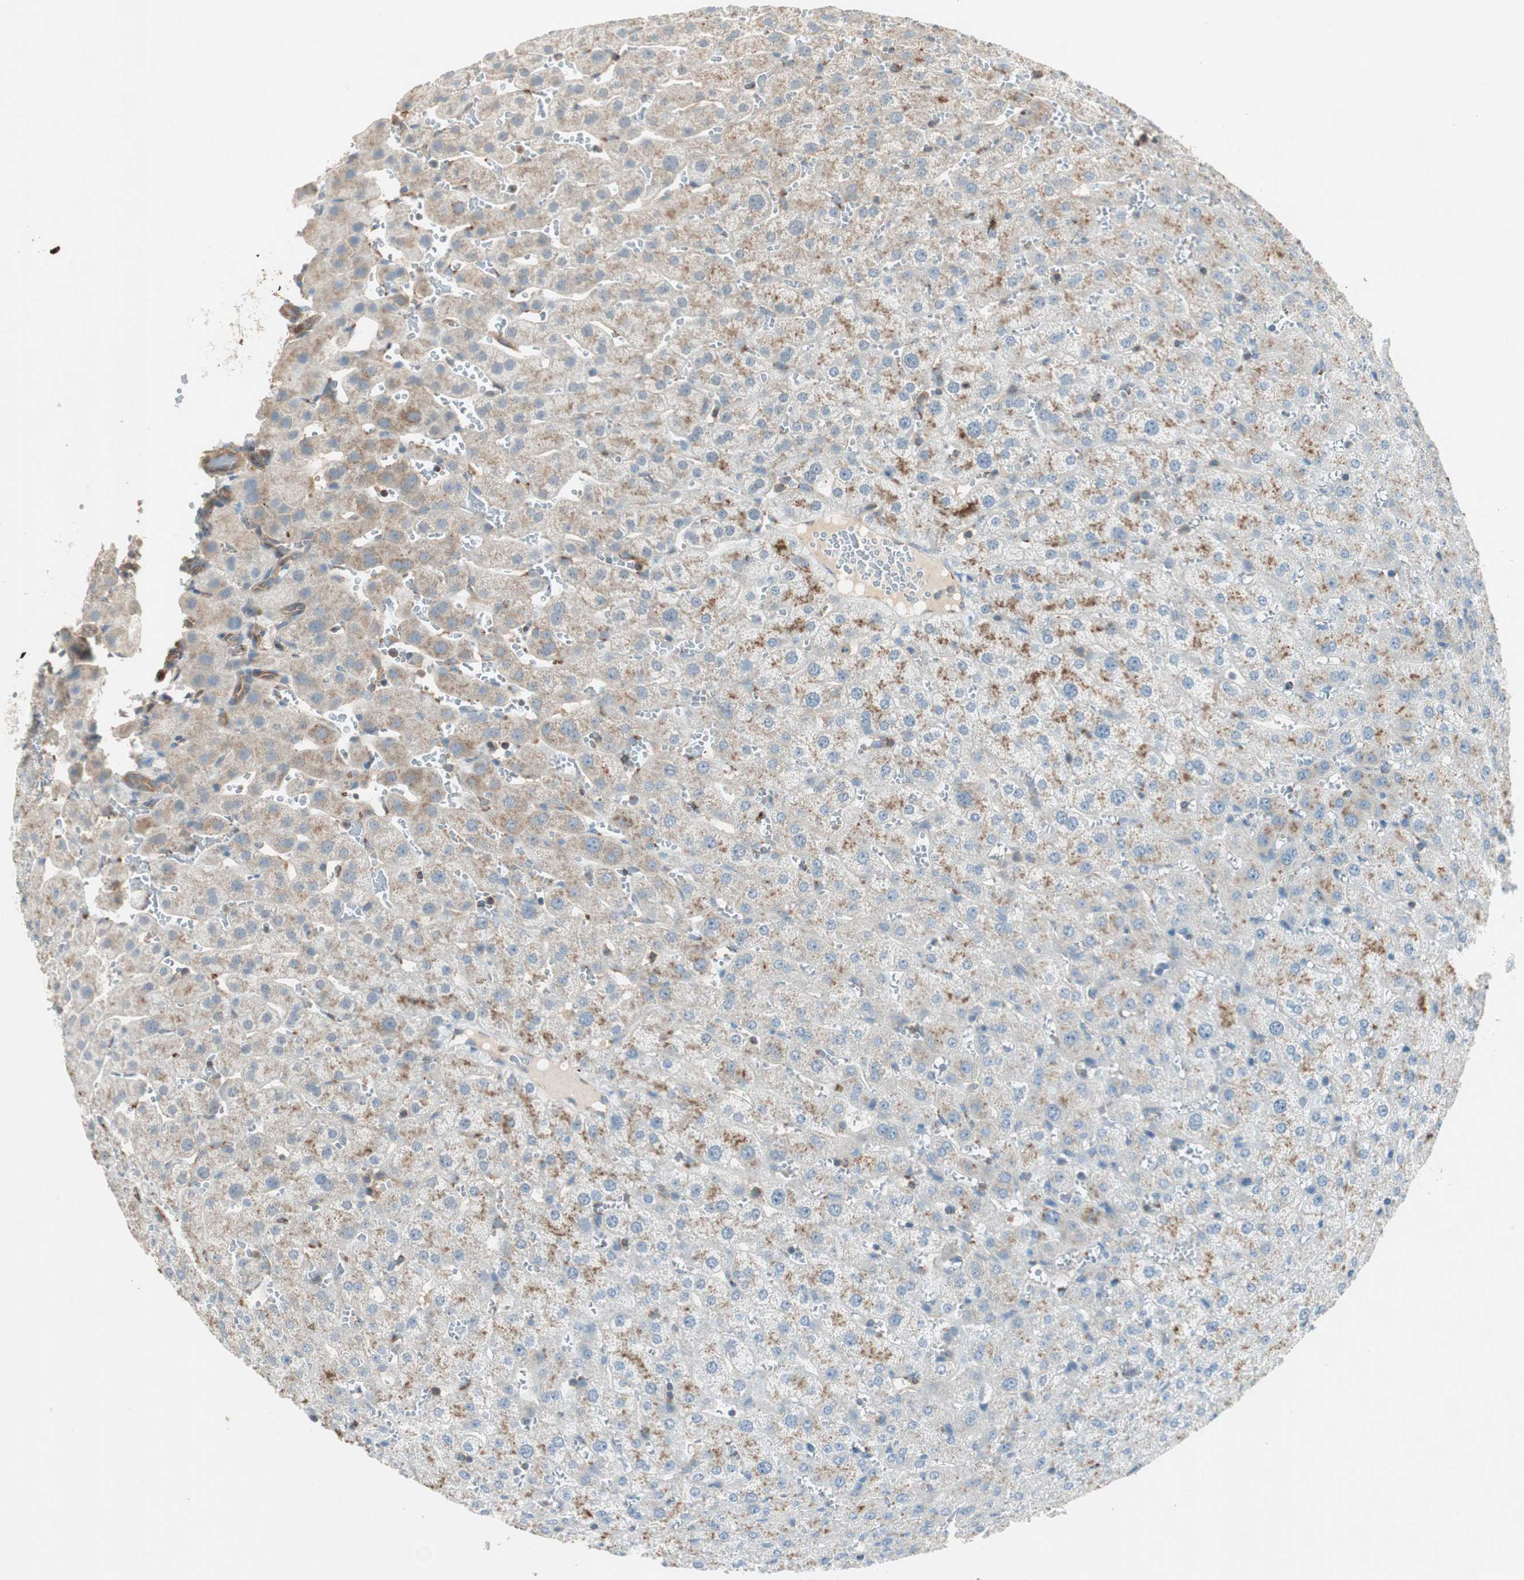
{"staining": {"intensity": "weak", "quantity": ">75%", "location": "cytoplasmic/membranous"}, "tissue": "liver", "cell_type": "Cholangiocytes", "image_type": "normal", "snomed": [{"axis": "morphology", "description": "Normal tissue, NOS"}, {"axis": "morphology", "description": "Fibrosis, NOS"}, {"axis": "topography", "description": "Liver"}], "caption": "Immunohistochemistry micrograph of benign liver stained for a protein (brown), which reveals low levels of weak cytoplasmic/membranous expression in about >75% of cholangiocytes.", "gene": "CHADL", "patient": {"sex": "female", "age": 29}}